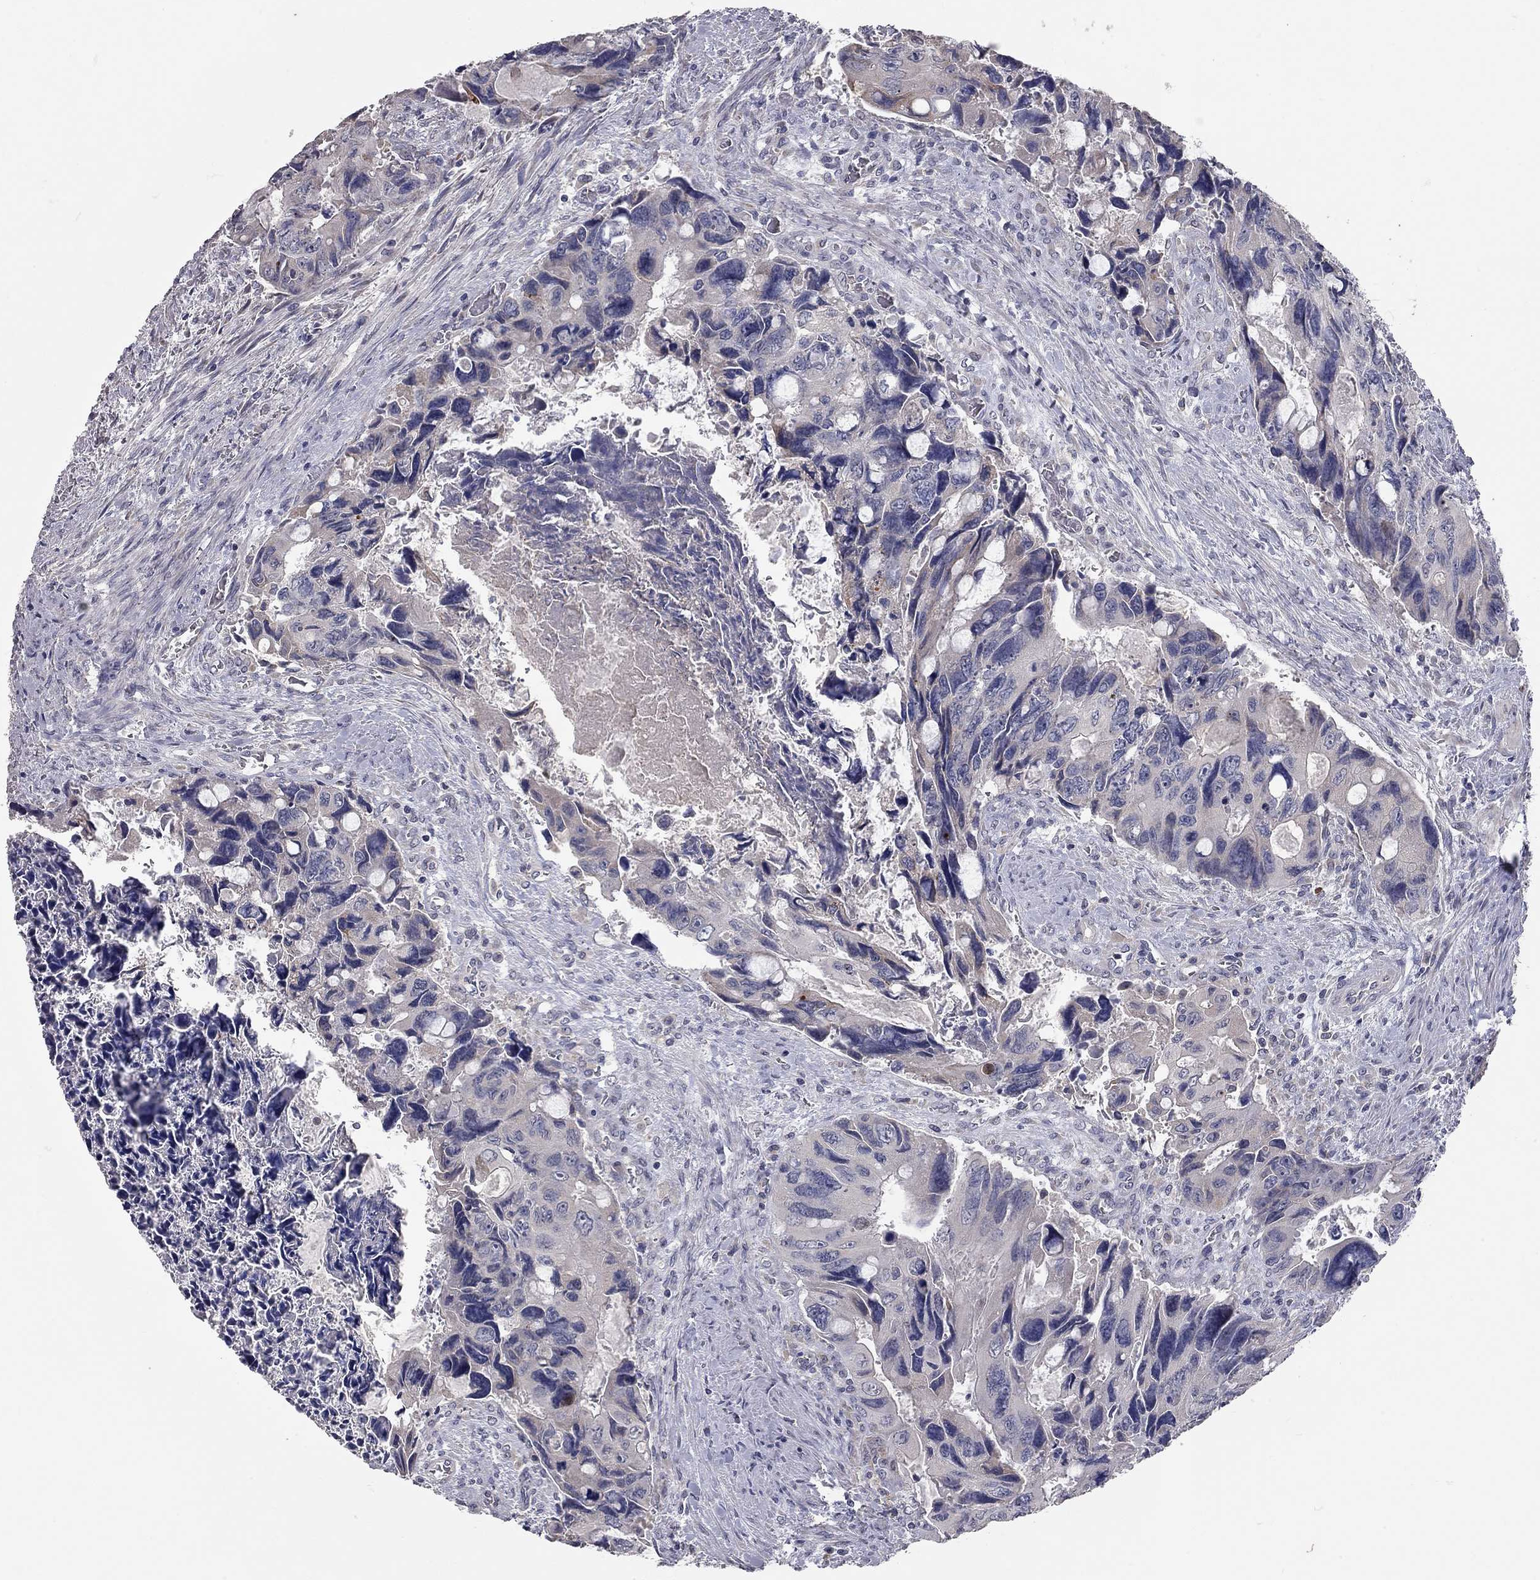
{"staining": {"intensity": "negative", "quantity": "none", "location": "none"}, "tissue": "colorectal cancer", "cell_type": "Tumor cells", "image_type": "cancer", "snomed": [{"axis": "morphology", "description": "Adenocarcinoma, NOS"}, {"axis": "topography", "description": "Rectum"}], "caption": "A photomicrograph of colorectal cancer stained for a protein displays no brown staining in tumor cells.", "gene": "XAGE2", "patient": {"sex": "male", "age": 62}}